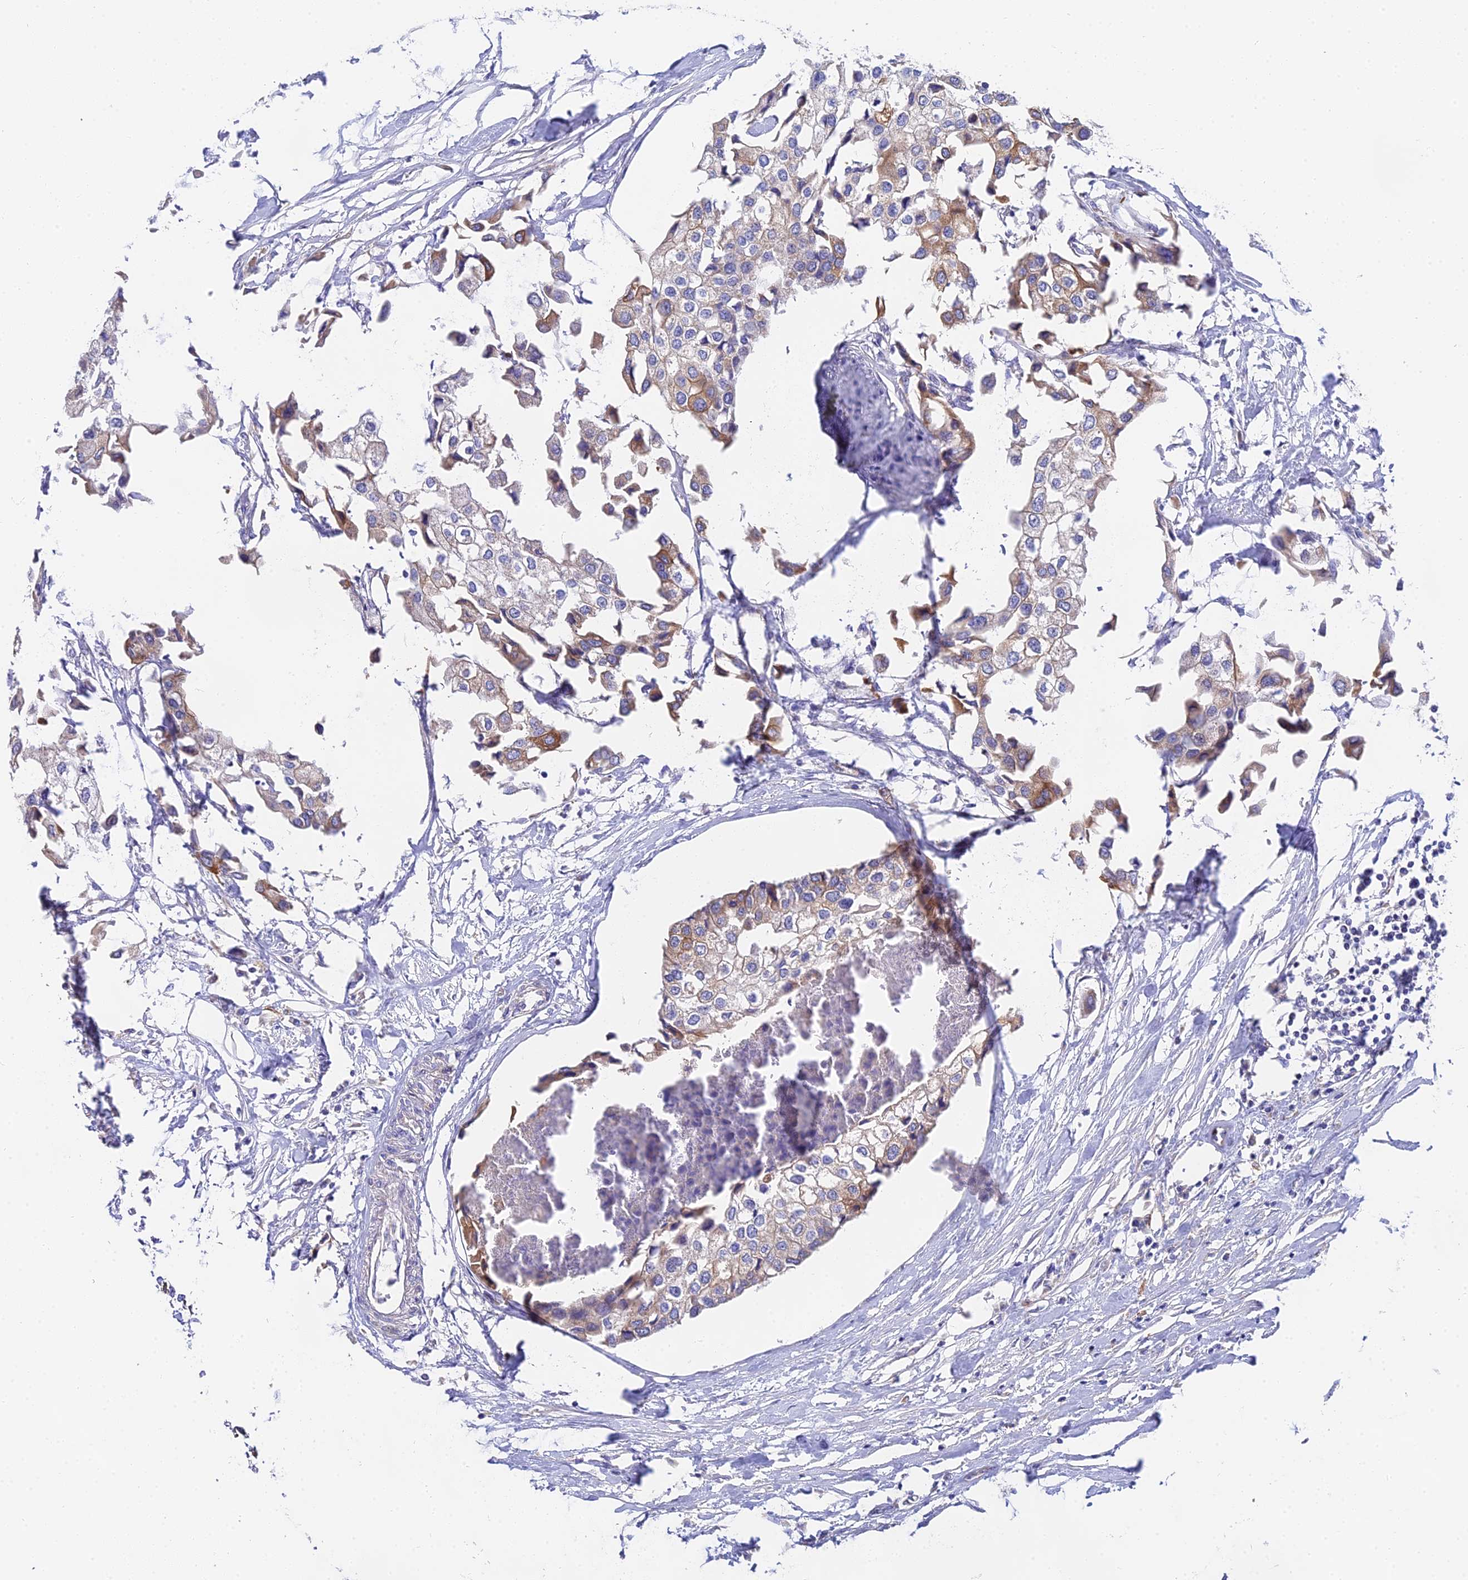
{"staining": {"intensity": "moderate", "quantity": "25%-75%", "location": "cytoplasmic/membranous"}, "tissue": "urothelial cancer", "cell_type": "Tumor cells", "image_type": "cancer", "snomed": [{"axis": "morphology", "description": "Urothelial carcinoma, High grade"}, {"axis": "topography", "description": "Urinary bladder"}], "caption": "This histopathology image demonstrates urothelial cancer stained with IHC to label a protein in brown. The cytoplasmic/membranous of tumor cells show moderate positivity for the protein. Nuclei are counter-stained blue.", "gene": "PPP2R2C", "patient": {"sex": "male", "age": 64}}